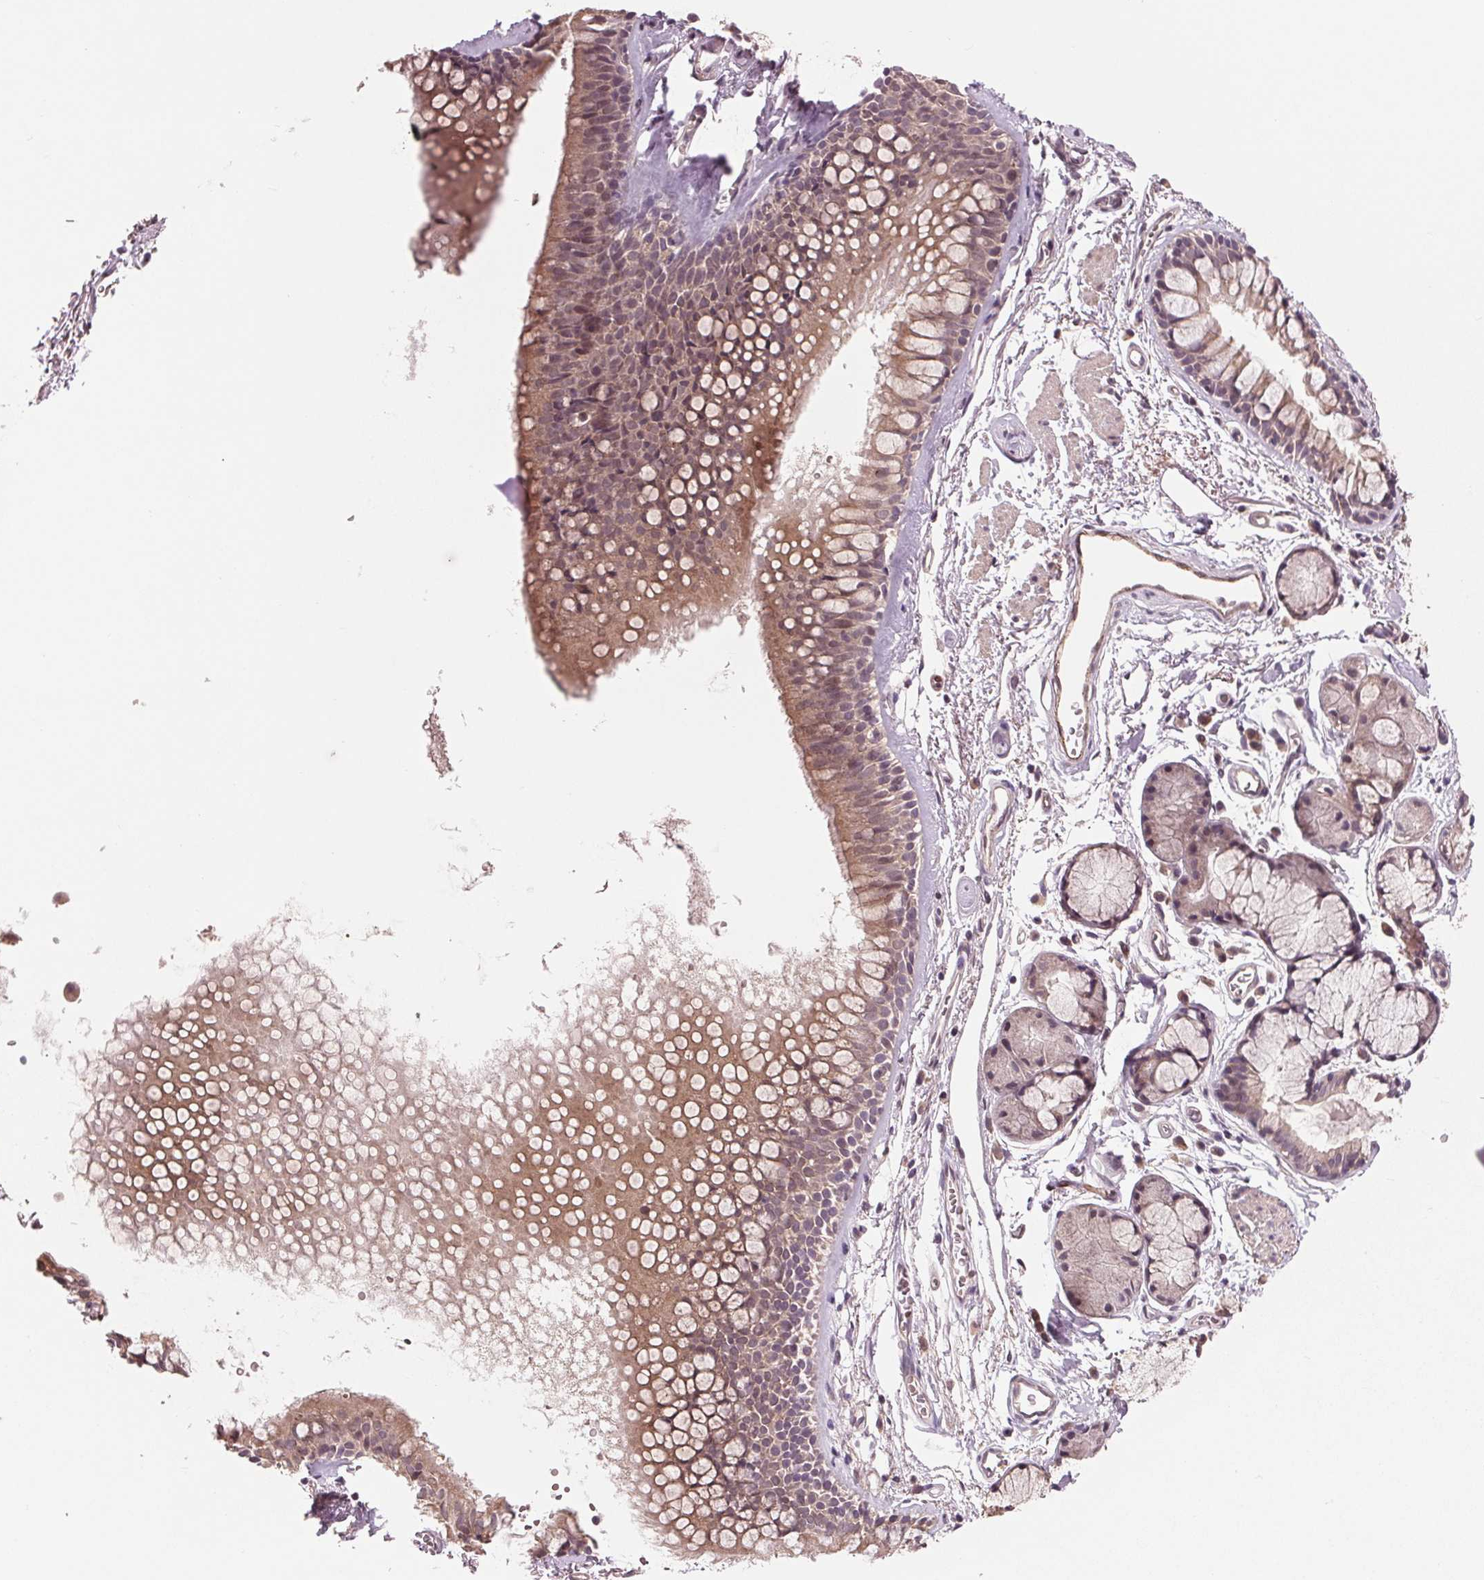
{"staining": {"intensity": "negative", "quantity": "none", "location": "none"}, "tissue": "soft tissue", "cell_type": "Fibroblasts", "image_type": "normal", "snomed": [{"axis": "morphology", "description": "Normal tissue, NOS"}, {"axis": "topography", "description": "Cartilage tissue"}, {"axis": "topography", "description": "Bronchus"}], "caption": "The image shows no staining of fibroblasts in unremarkable soft tissue.", "gene": "MAPK8", "patient": {"sex": "female", "age": 79}}